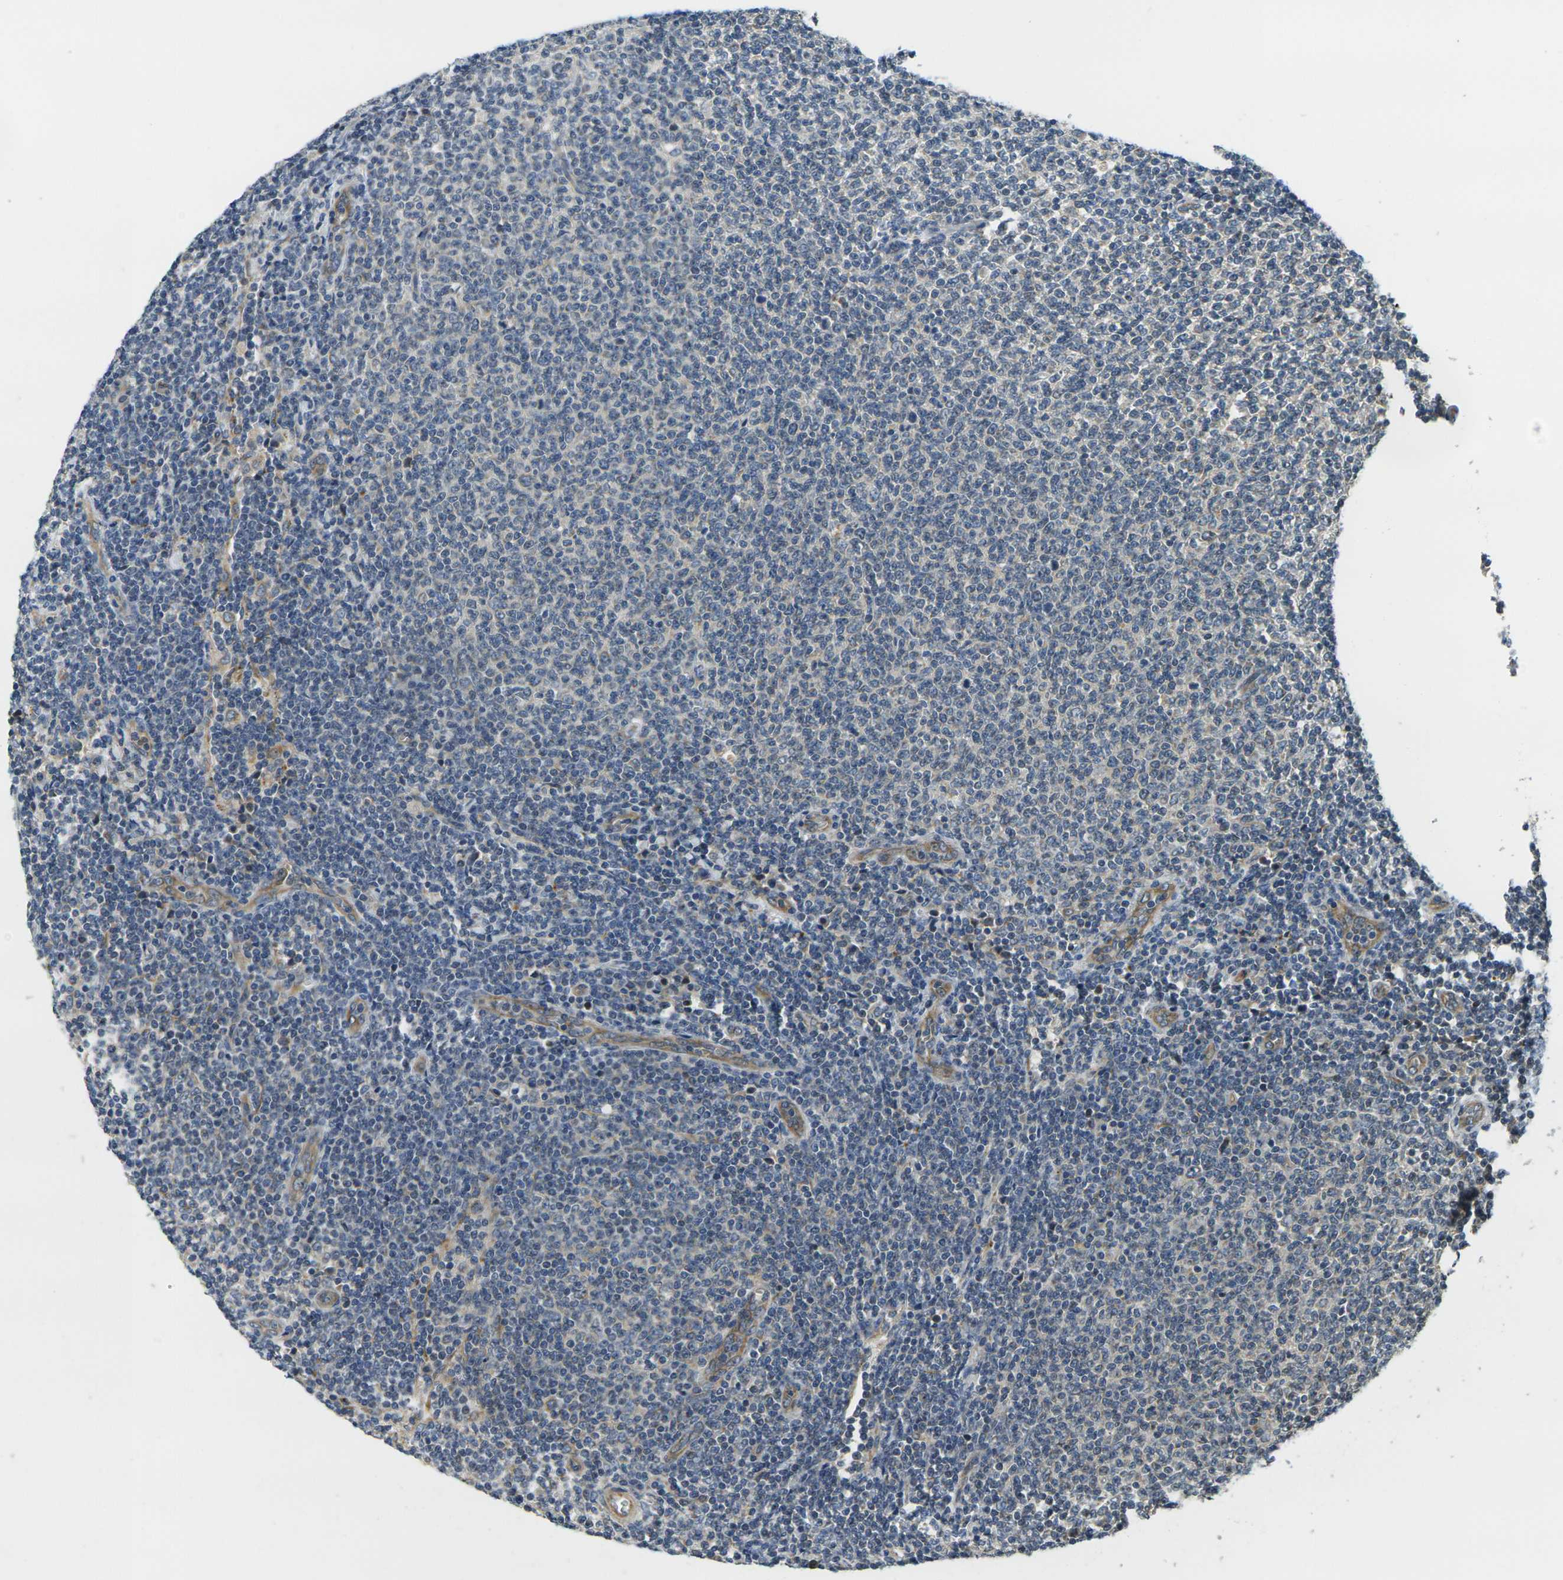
{"staining": {"intensity": "weak", "quantity": "<25%", "location": "cytoplasmic/membranous"}, "tissue": "lymphoma", "cell_type": "Tumor cells", "image_type": "cancer", "snomed": [{"axis": "morphology", "description": "Malignant lymphoma, non-Hodgkin's type, Low grade"}, {"axis": "topography", "description": "Lymph node"}], "caption": "This is a histopathology image of IHC staining of lymphoma, which shows no staining in tumor cells.", "gene": "MINAR2", "patient": {"sex": "male", "age": 66}}